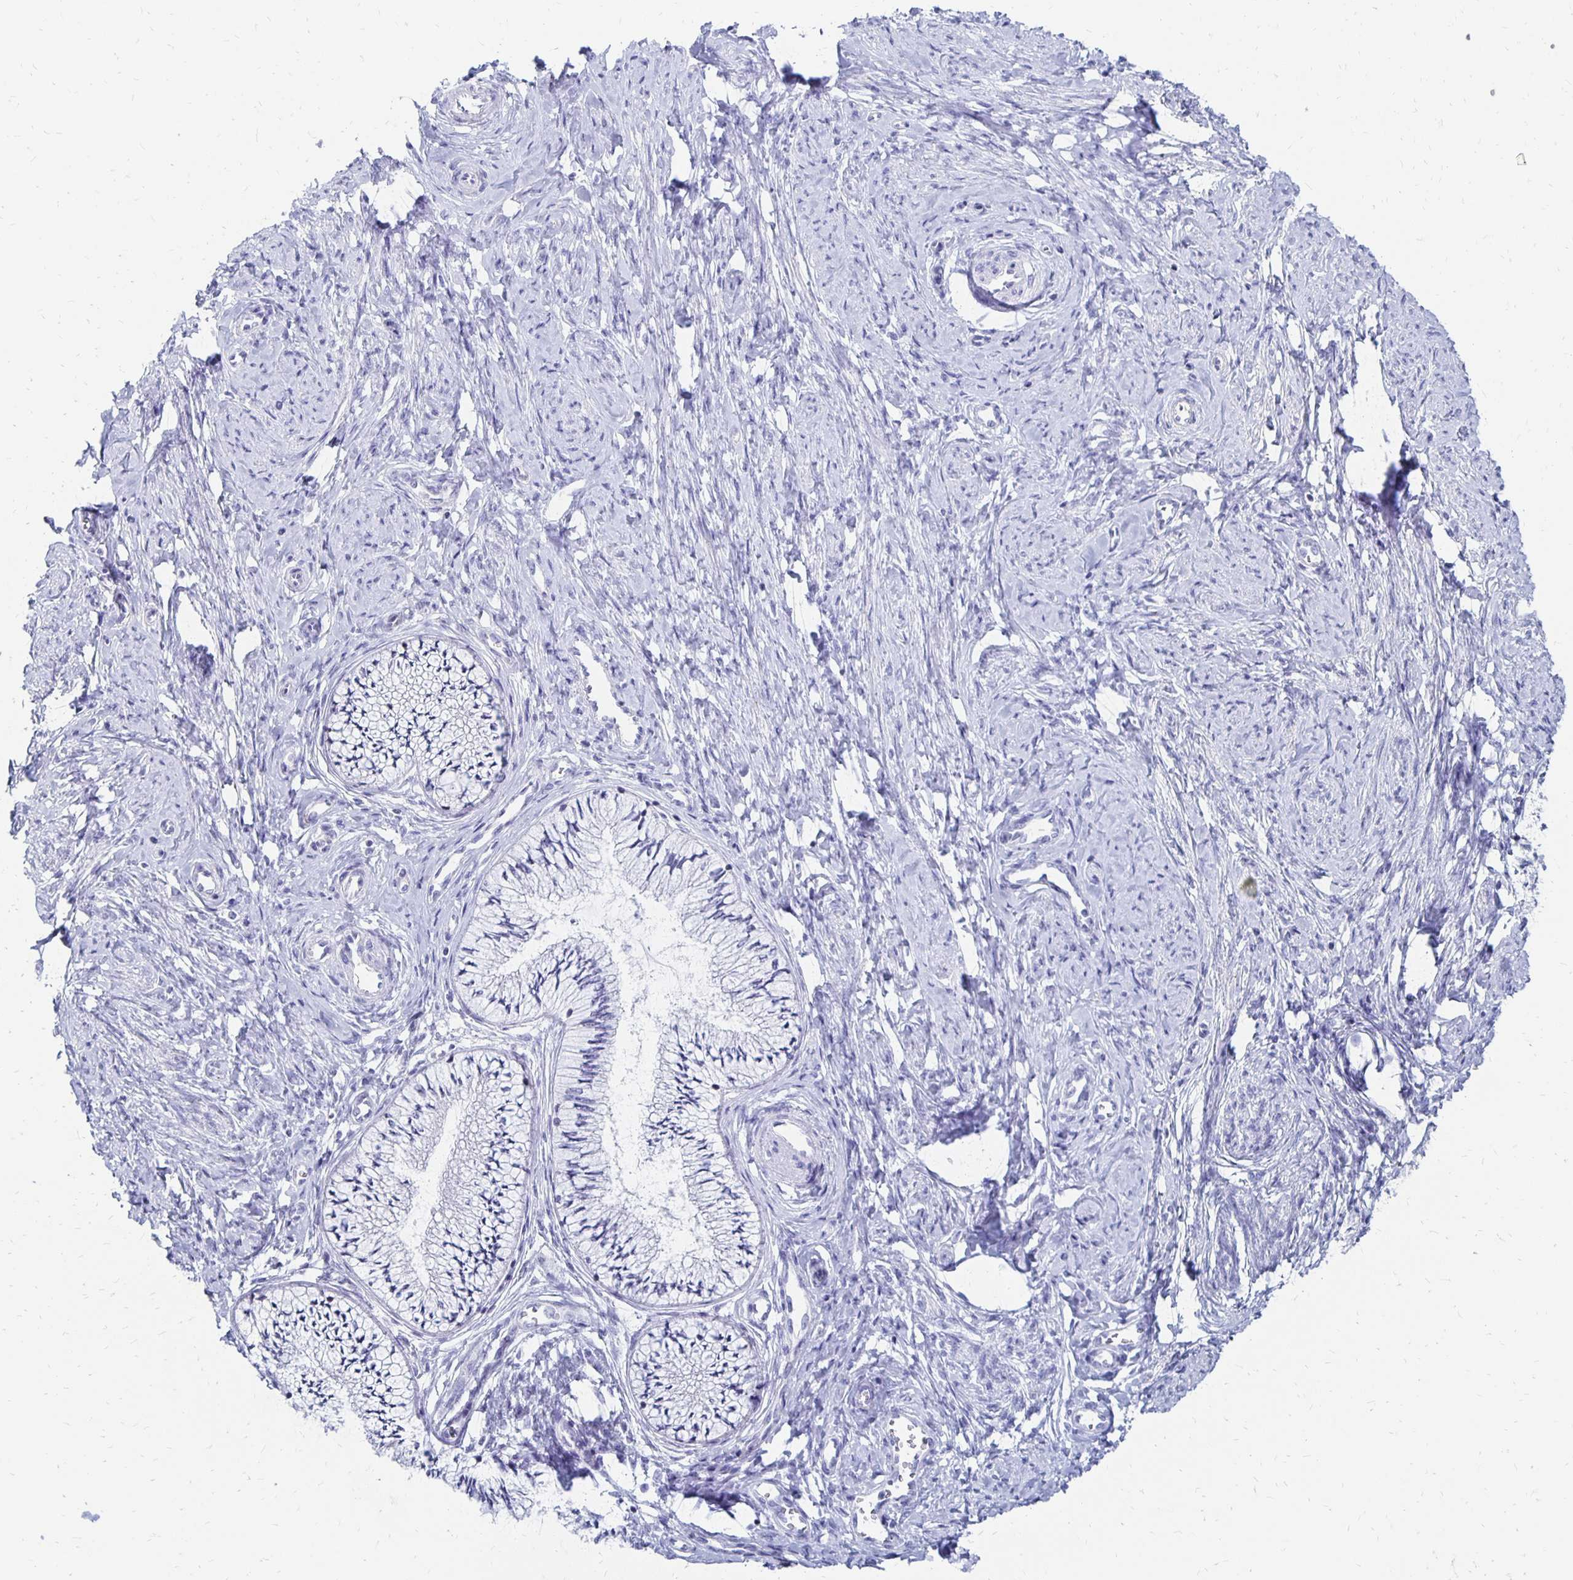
{"staining": {"intensity": "negative", "quantity": "none", "location": "none"}, "tissue": "cervix", "cell_type": "Glandular cells", "image_type": "normal", "snomed": [{"axis": "morphology", "description": "Normal tissue, NOS"}, {"axis": "topography", "description": "Cervix"}], "caption": "Benign cervix was stained to show a protein in brown. There is no significant positivity in glandular cells. Brightfield microscopy of IHC stained with DAB (brown) and hematoxylin (blue), captured at high magnification.", "gene": "SYT2", "patient": {"sex": "female", "age": 24}}